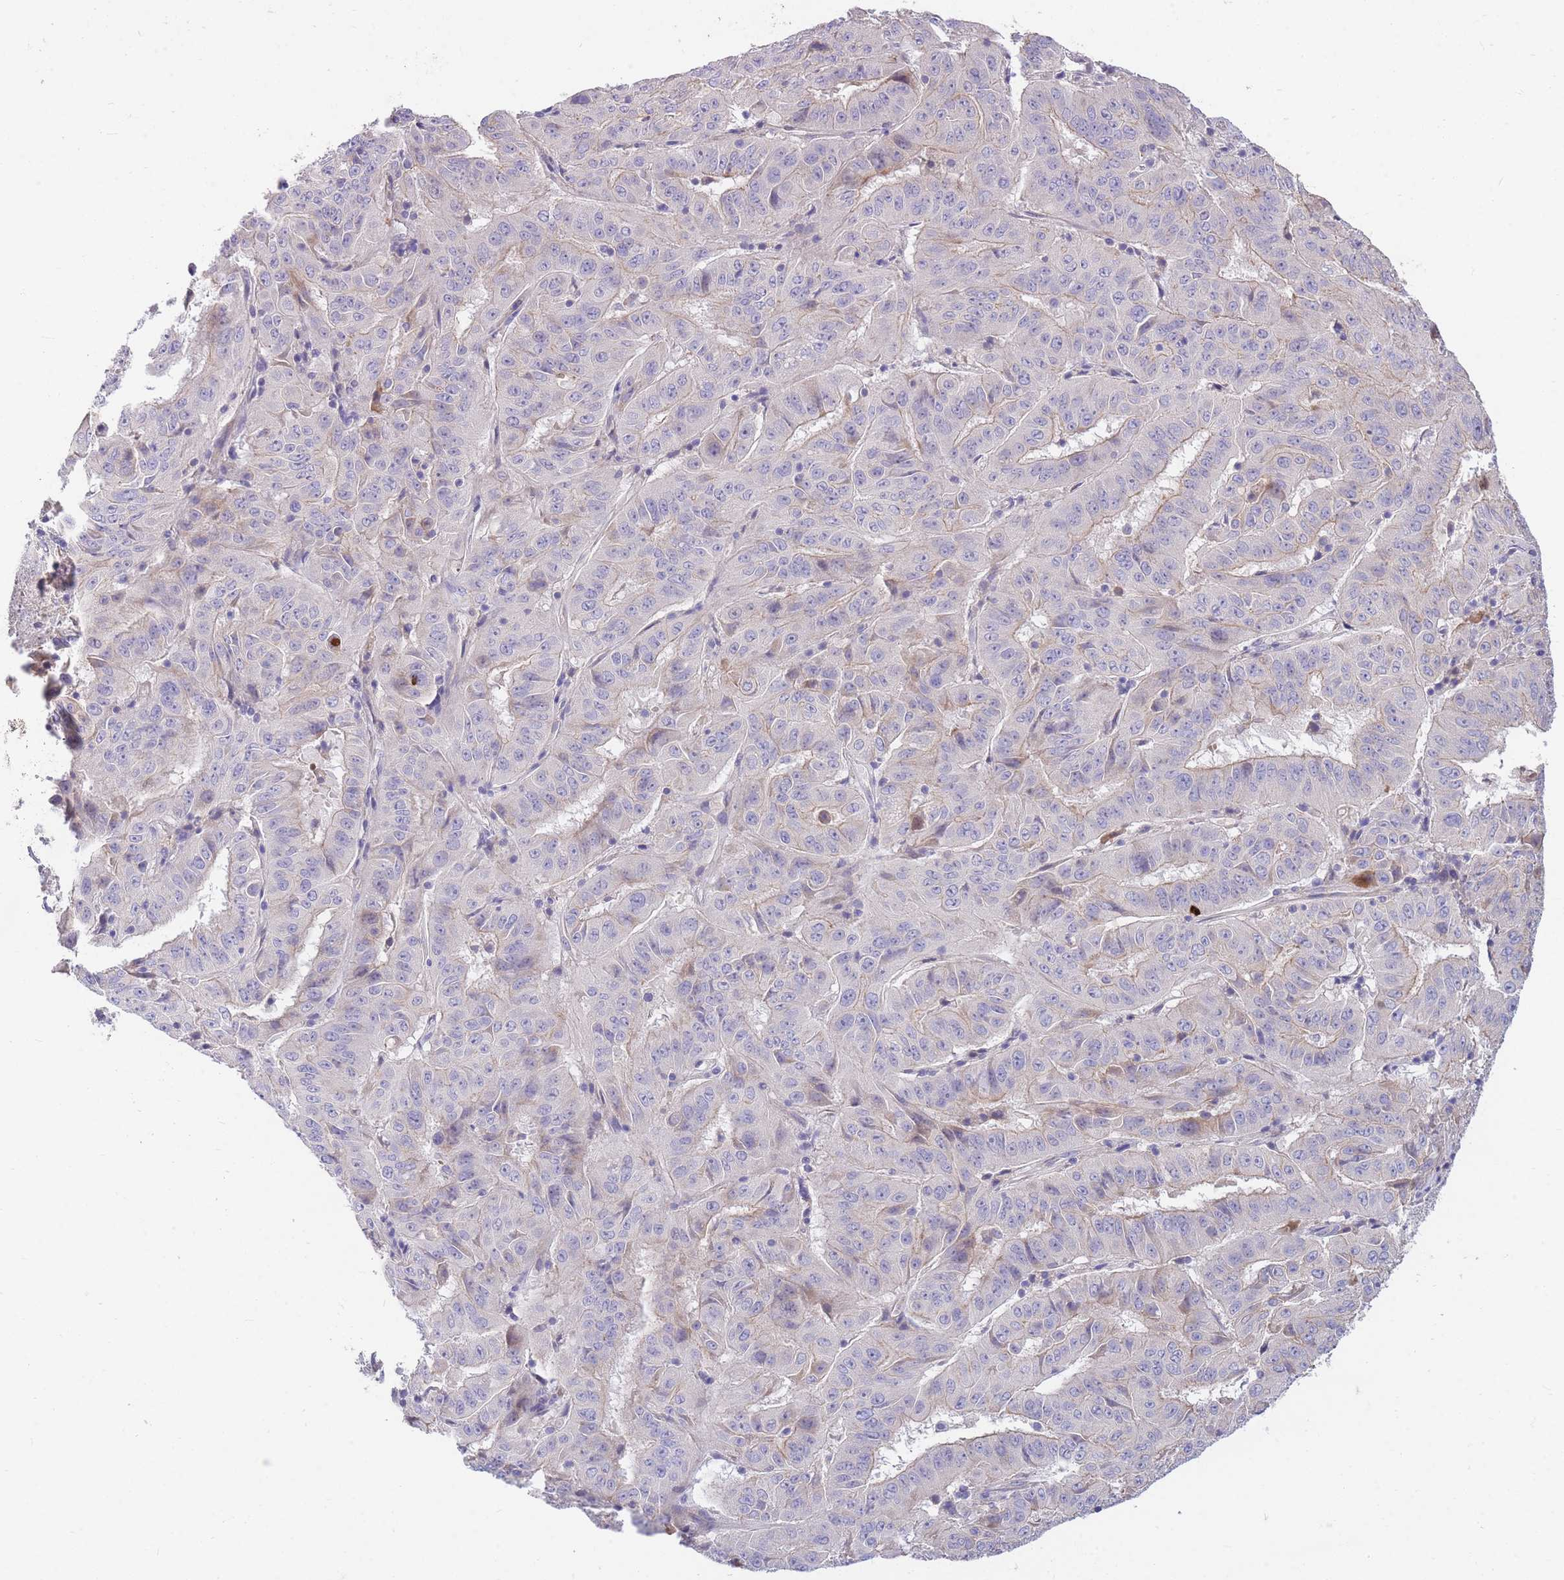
{"staining": {"intensity": "negative", "quantity": "none", "location": "none"}, "tissue": "pancreatic cancer", "cell_type": "Tumor cells", "image_type": "cancer", "snomed": [{"axis": "morphology", "description": "Adenocarcinoma, NOS"}, {"axis": "topography", "description": "Pancreas"}], "caption": "The immunohistochemistry (IHC) image has no significant positivity in tumor cells of adenocarcinoma (pancreatic) tissue.", "gene": "OR5T1", "patient": {"sex": "male", "age": 63}}